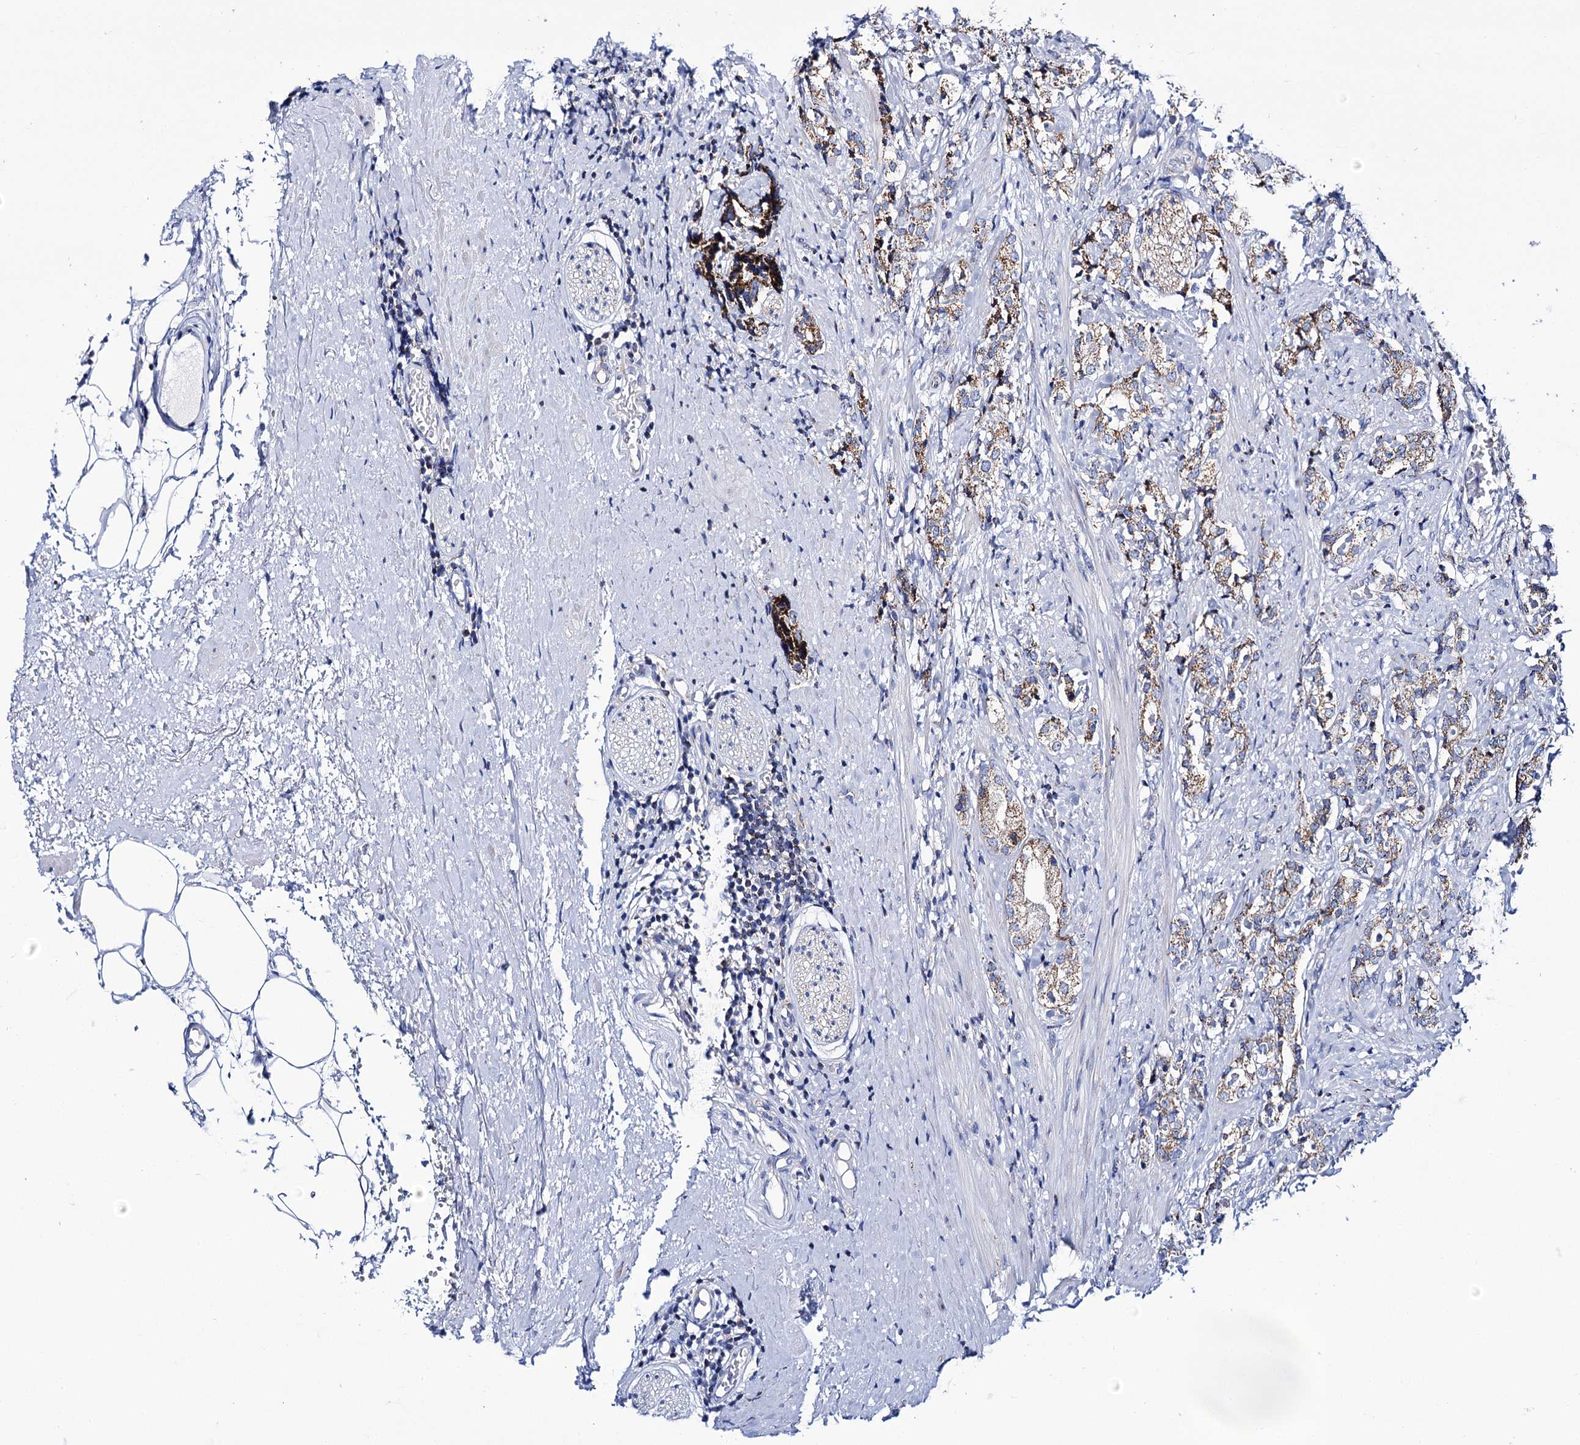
{"staining": {"intensity": "moderate", "quantity": ">75%", "location": "cytoplasmic/membranous"}, "tissue": "prostate cancer", "cell_type": "Tumor cells", "image_type": "cancer", "snomed": [{"axis": "morphology", "description": "Adenocarcinoma, High grade"}, {"axis": "topography", "description": "Prostate"}], "caption": "Protein expression analysis of human prostate cancer (high-grade adenocarcinoma) reveals moderate cytoplasmic/membranous staining in about >75% of tumor cells. (IHC, brightfield microscopy, high magnification).", "gene": "UBASH3B", "patient": {"sex": "male", "age": 69}}